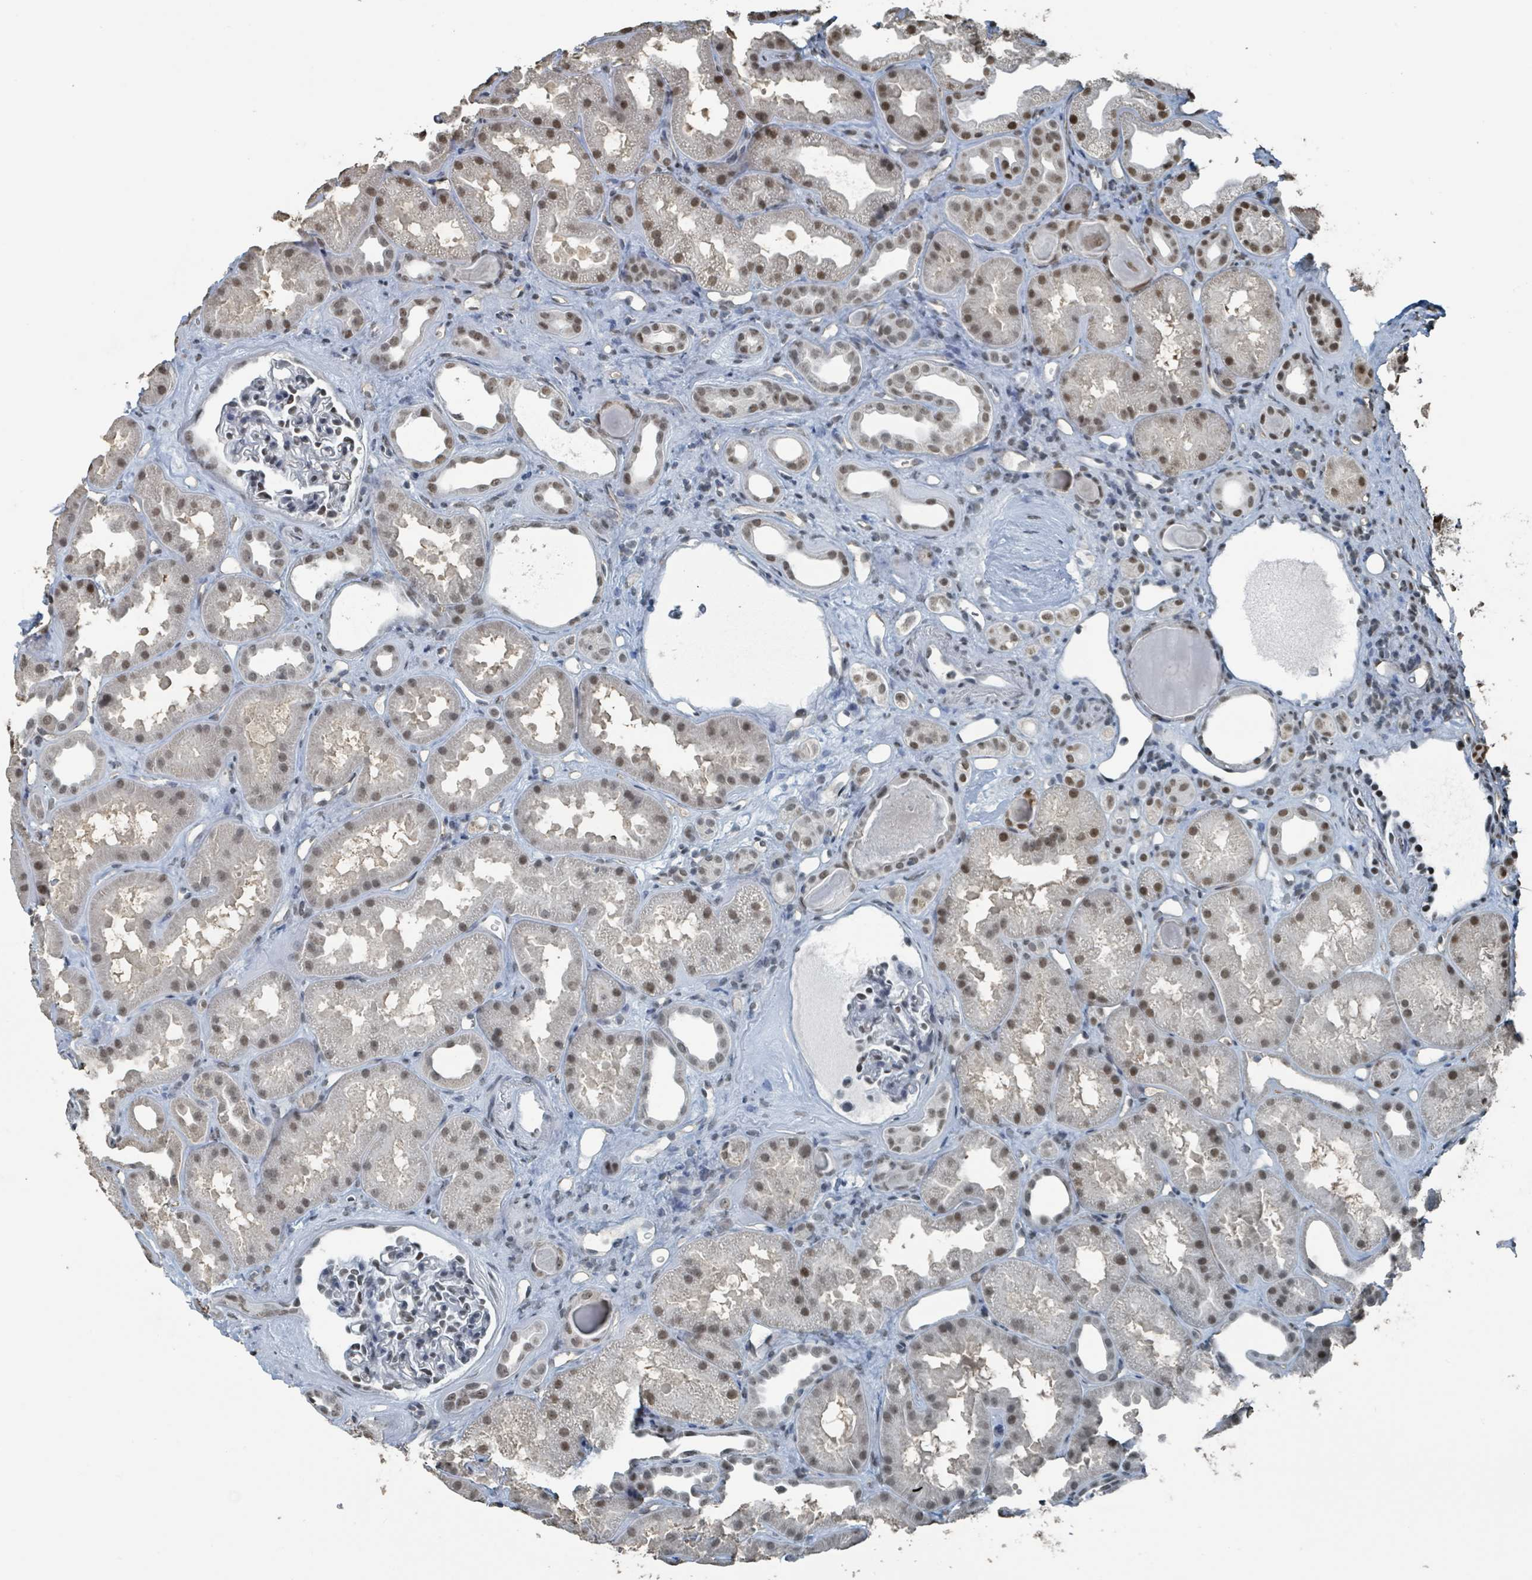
{"staining": {"intensity": "moderate", "quantity": "<25%", "location": "nuclear"}, "tissue": "kidney", "cell_type": "Cells in glomeruli", "image_type": "normal", "snomed": [{"axis": "morphology", "description": "Normal tissue, NOS"}, {"axis": "topography", "description": "Kidney"}], "caption": "A high-resolution micrograph shows IHC staining of normal kidney, which demonstrates moderate nuclear expression in about <25% of cells in glomeruli. (IHC, brightfield microscopy, high magnification).", "gene": "PHIP", "patient": {"sex": "male", "age": 61}}